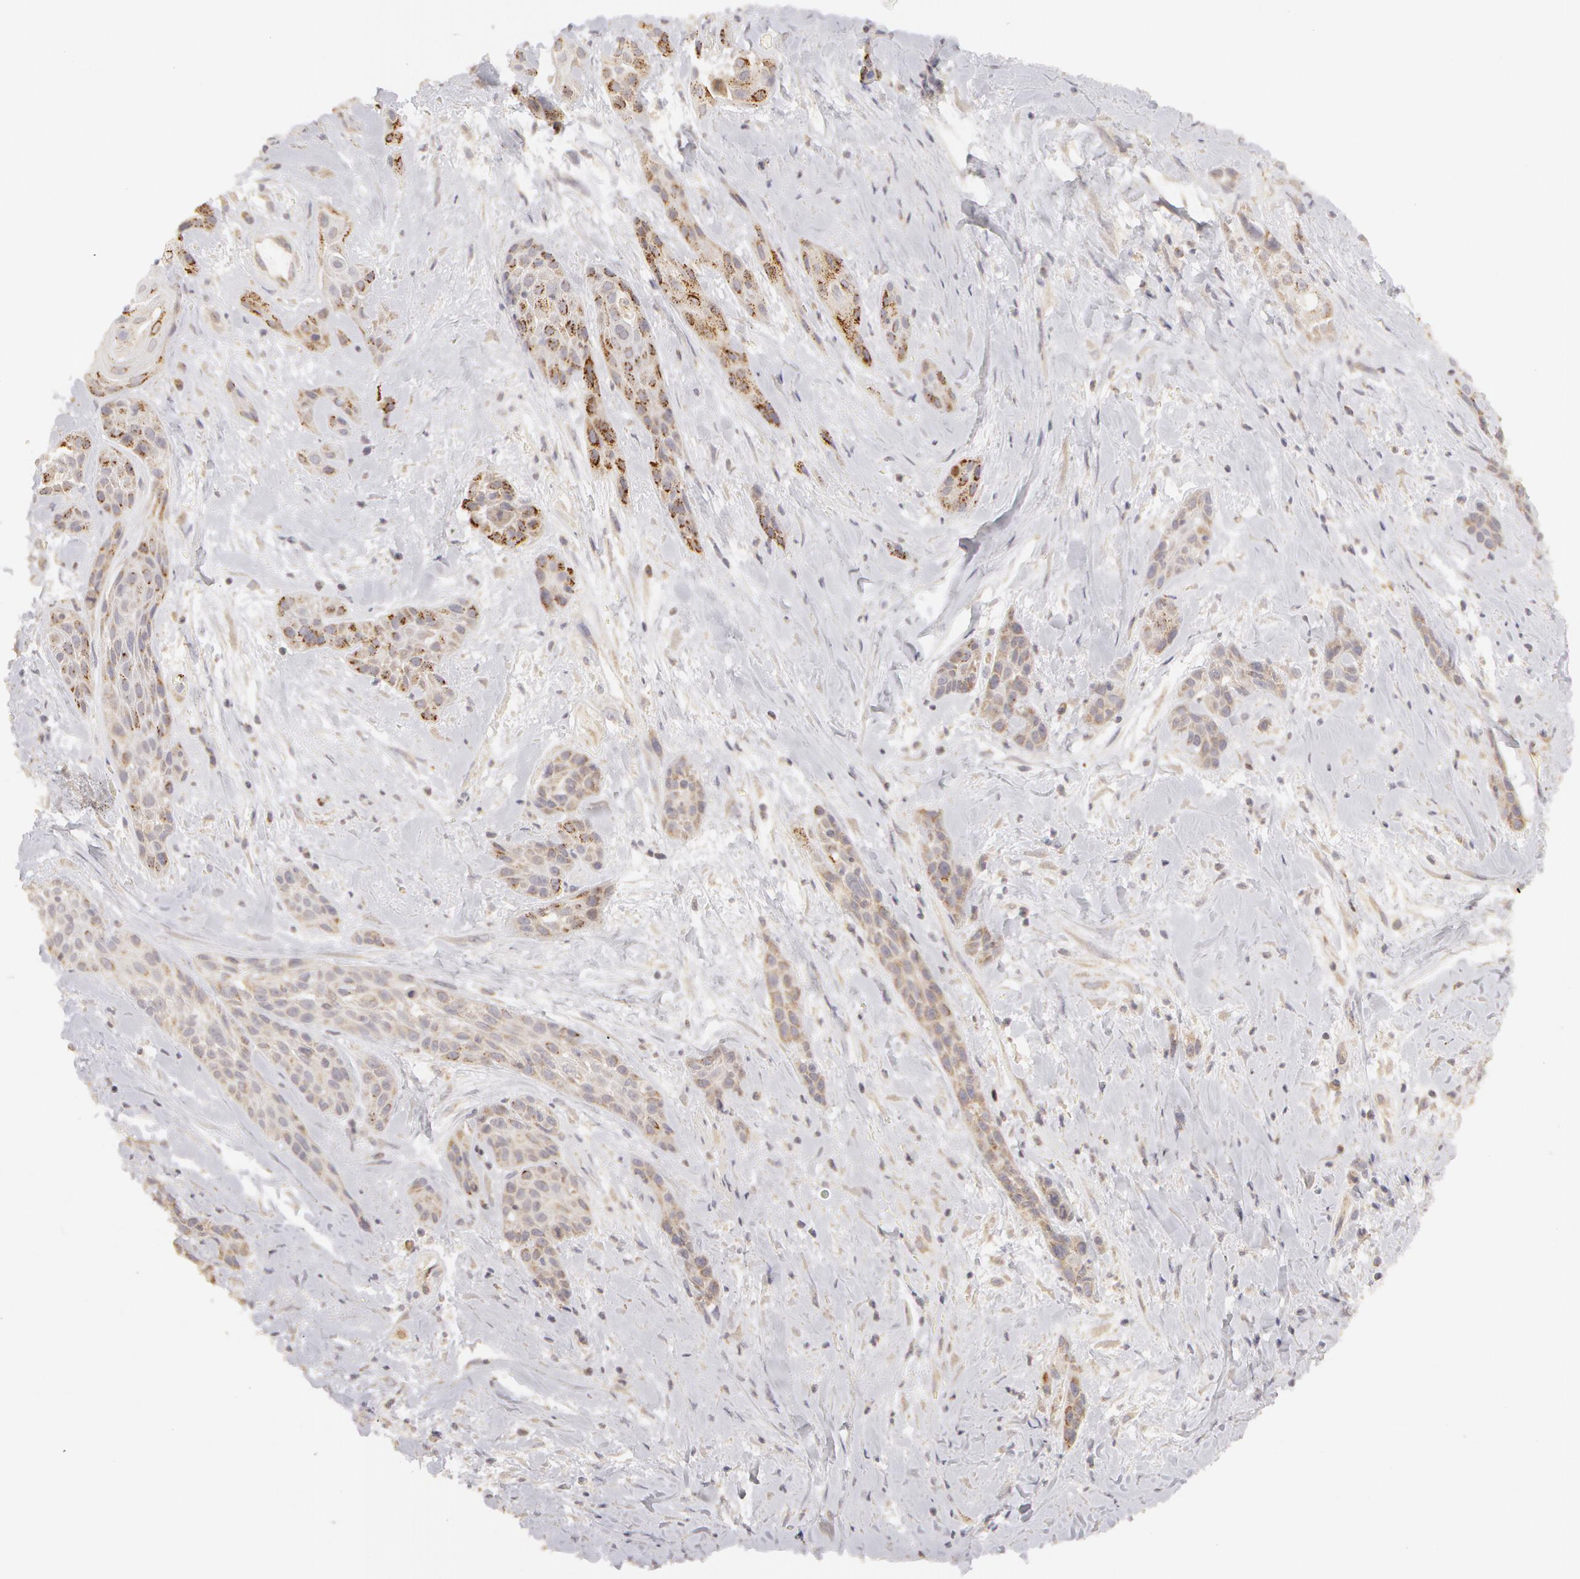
{"staining": {"intensity": "moderate", "quantity": "<25%", "location": "cytoplasmic/membranous"}, "tissue": "skin cancer", "cell_type": "Tumor cells", "image_type": "cancer", "snomed": [{"axis": "morphology", "description": "Squamous cell carcinoma, NOS"}, {"axis": "topography", "description": "Skin"}, {"axis": "topography", "description": "Anal"}], "caption": "Squamous cell carcinoma (skin) stained for a protein (brown) exhibits moderate cytoplasmic/membranous positive staining in approximately <25% of tumor cells.", "gene": "ADPRH", "patient": {"sex": "male", "age": 64}}